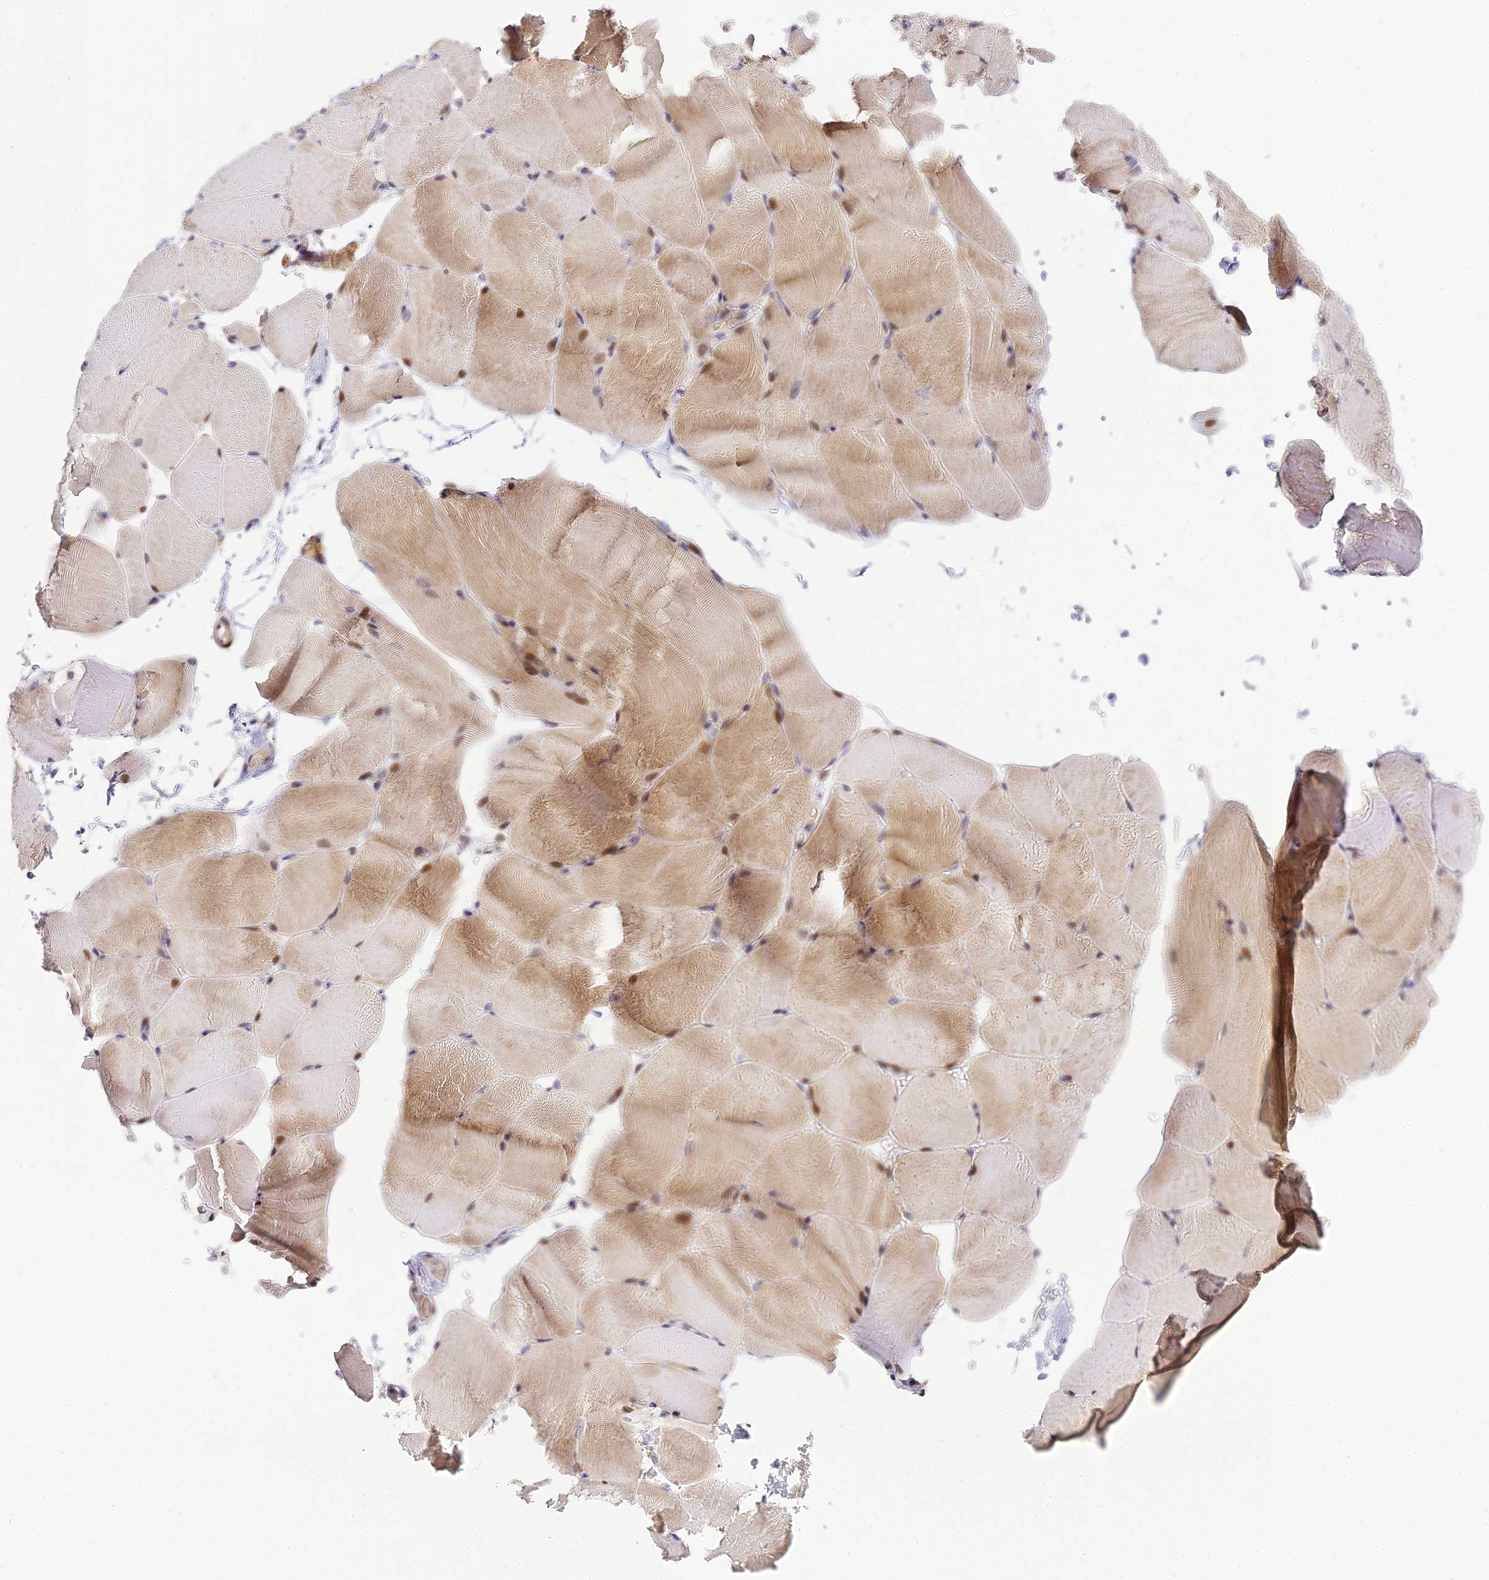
{"staining": {"intensity": "moderate", "quantity": "25%-75%", "location": "cytoplasmic/membranous,nuclear"}, "tissue": "skeletal muscle", "cell_type": "Myocytes", "image_type": "normal", "snomed": [{"axis": "morphology", "description": "Normal tissue, NOS"}, {"axis": "topography", "description": "Skeletal muscle"}, {"axis": "topography", "description": "Parathyroid gland"}], "caption": "This is a photomicrograph of immunohistochemistry staining of normal skeletal muscle, which shows moderate positivity in the cytoplasmic/membranous,nuclear of myocytes.", "gene": "SERP1", "patient": {"sex": "female", "age": 37}}